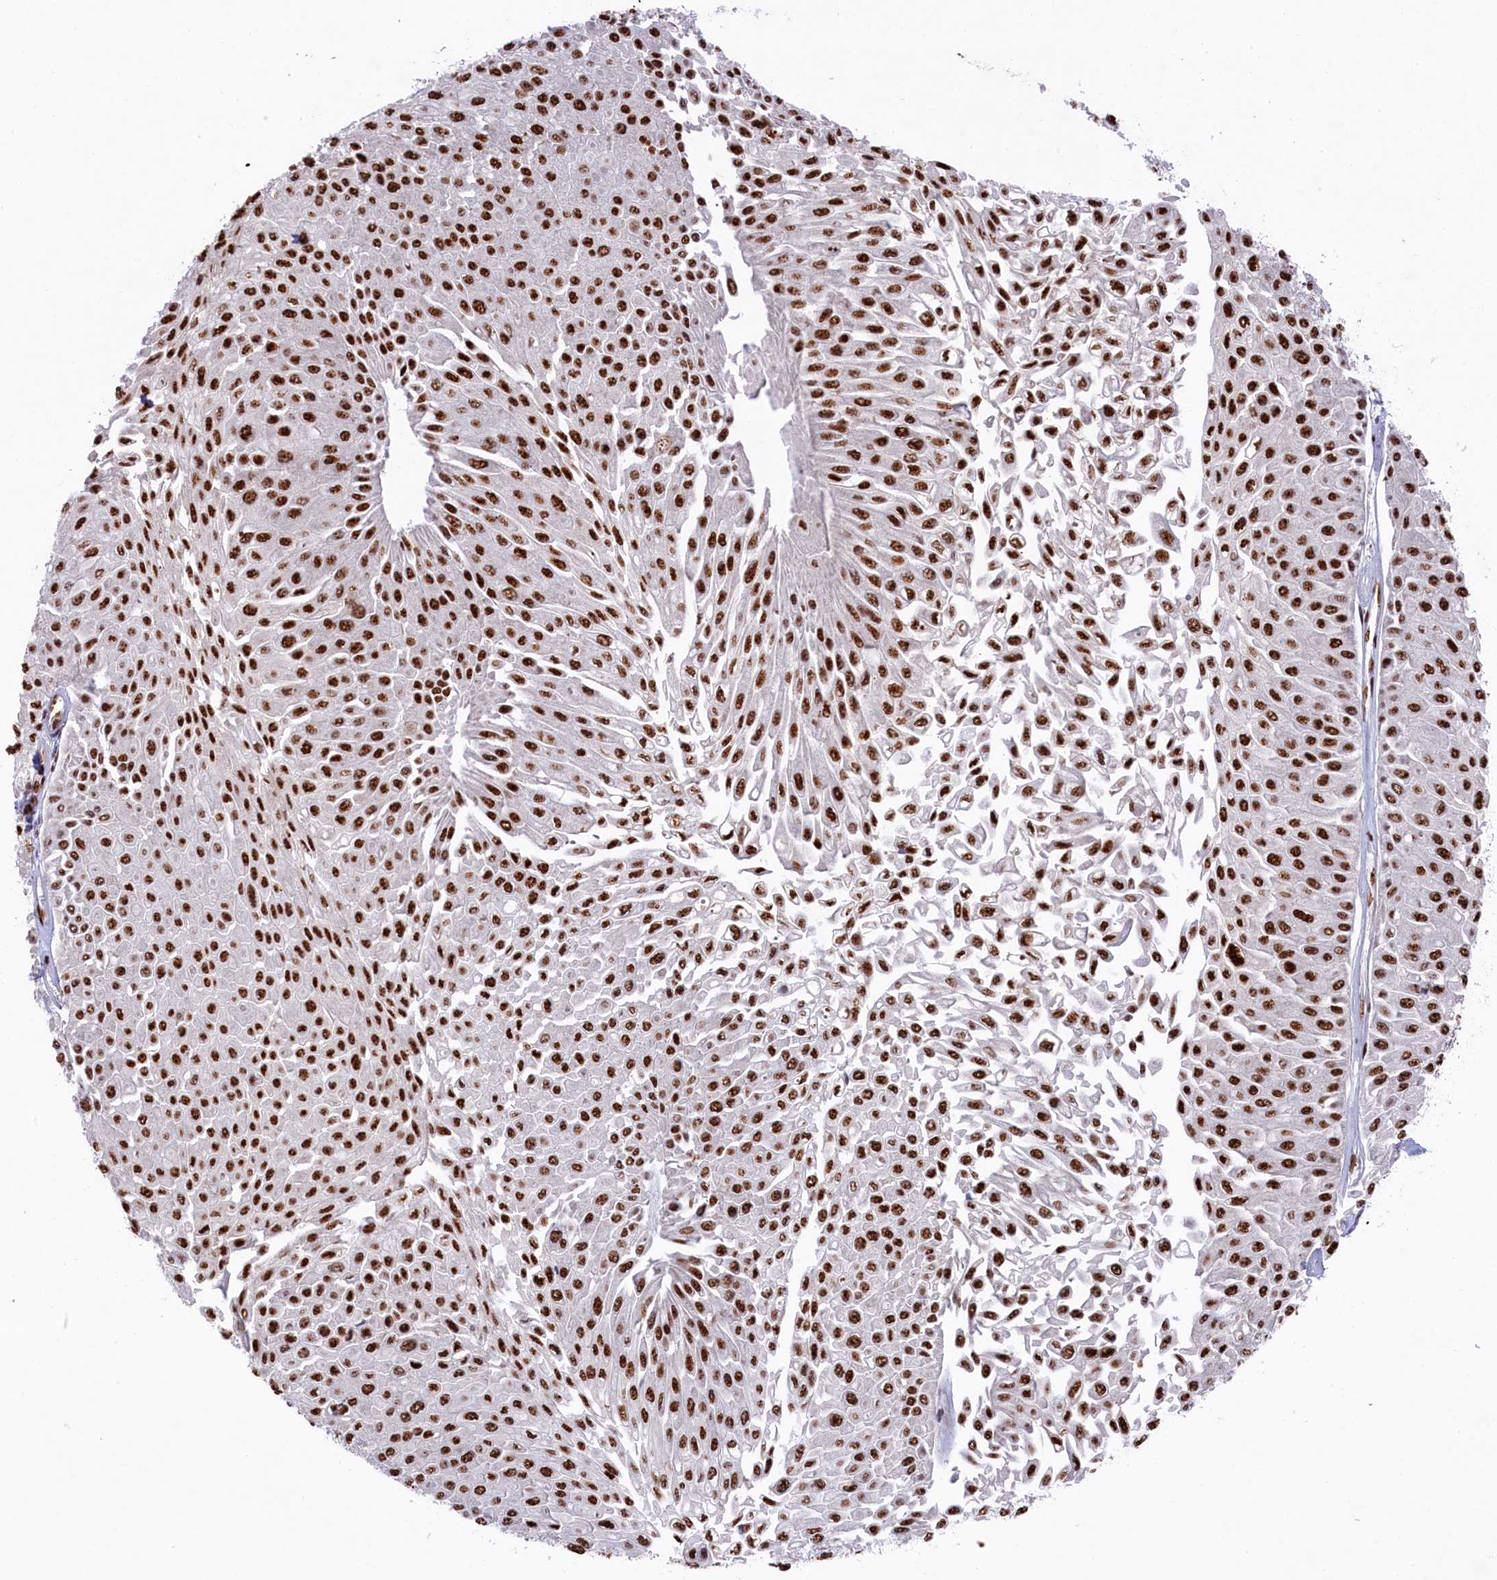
{"staining": {"intensity": "strong", "quantity": ">75%", "location": "nuclear"}, "tissue": "urothelial cancer", "cell_type": "Tumor cells", "image_type": "cancer", "snomed": [{"axis": "morphology", "description": "Urothelial carcinoma, Low grade"}, {"axis": "topography", "description": "Urinary bladder"}], "caption": "Low-grade urothelial carcinoma stained with a protein marker exhibits strong staining in tumor cells.", "gene": "PRPF31", "patient": {"sex": "male", "age": 67}}